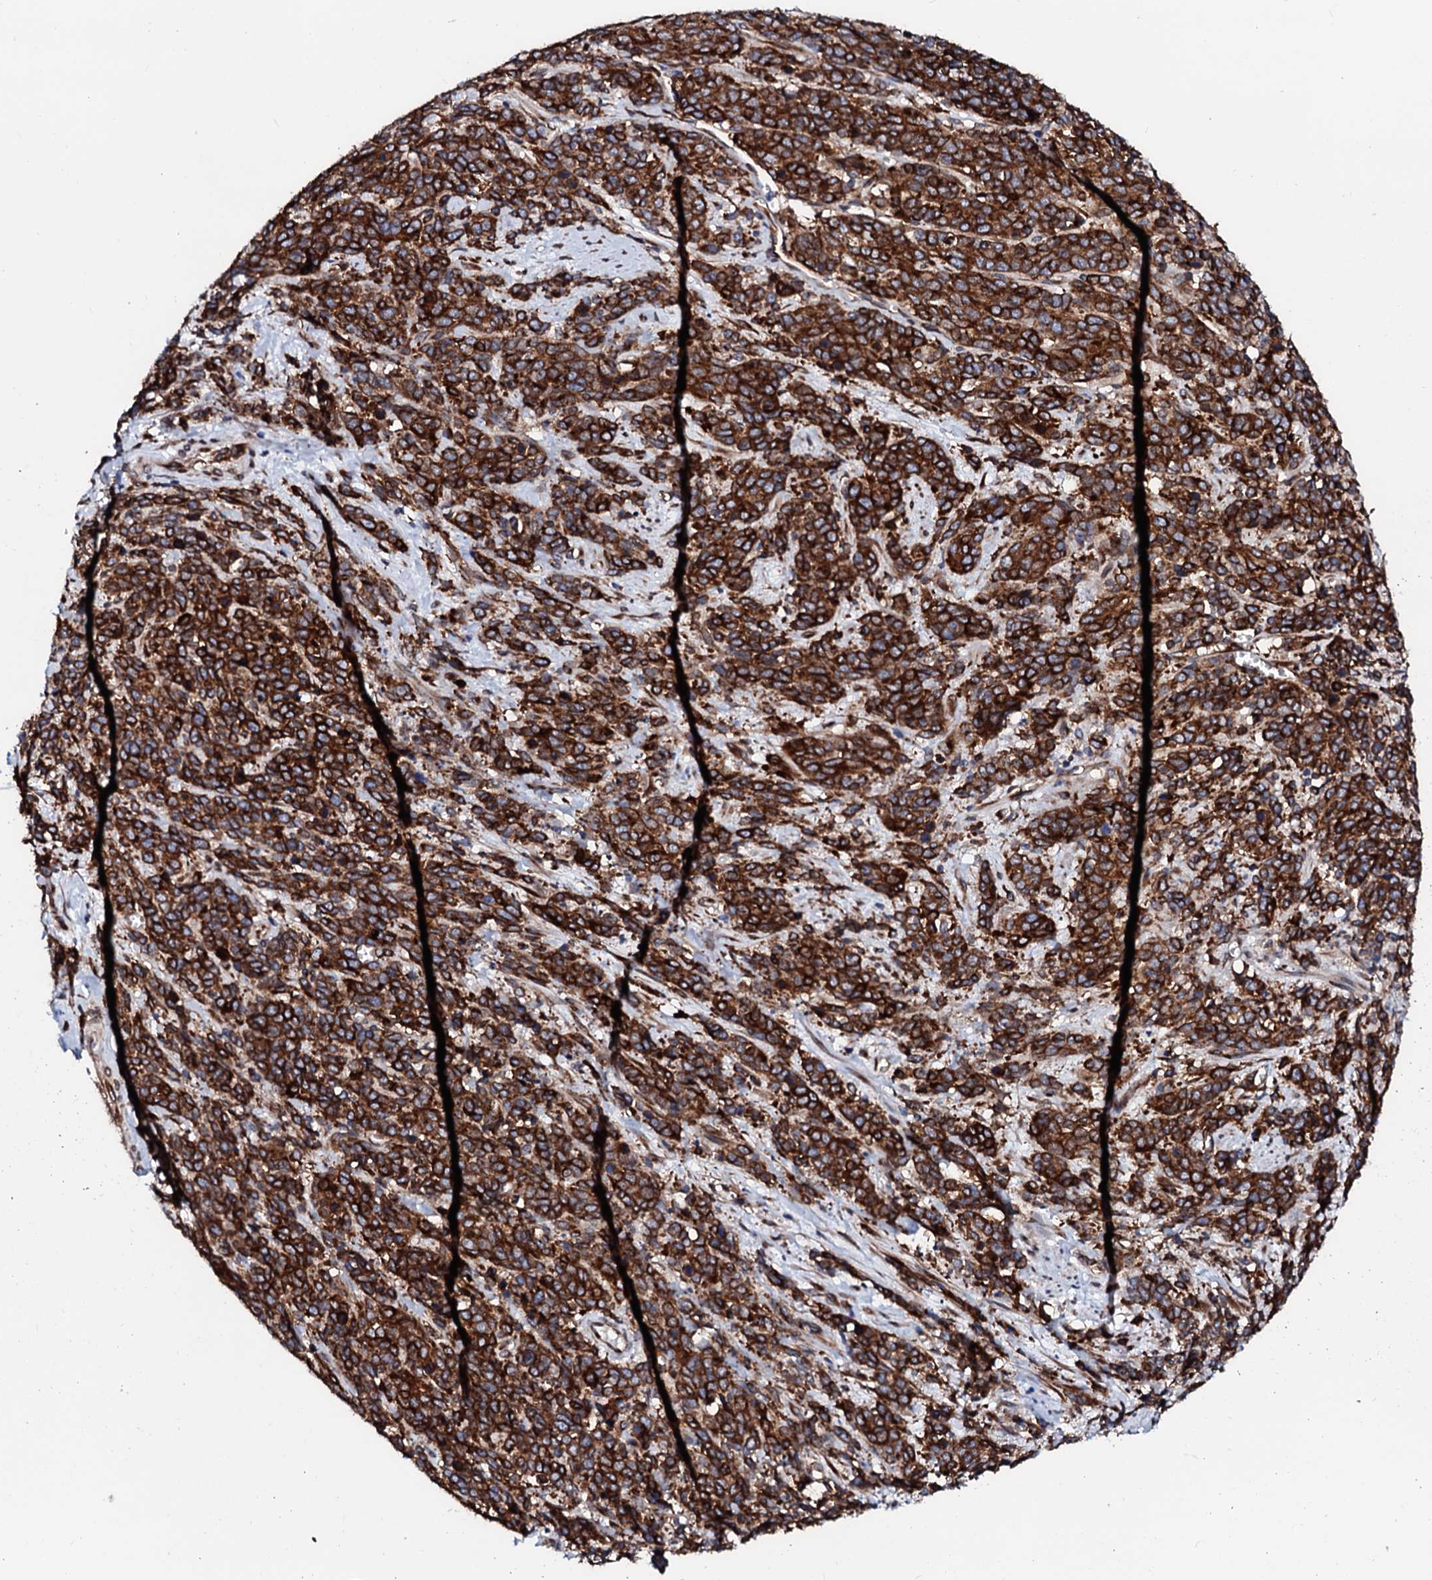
{"staining": {"intensity": "strong", "quantity": ">75%", "location": "cytoplasmic/membranous"}, "tissue": "cervical cancer", "cell_type": "Tumor cells", "image_type": "cancer", "snomed": [{"axis": "morphology", "description": "Squamous cell carcinoma, NOS"}, {"axis": "topography", "description": "Cervix"}], "caption": "Brown immunohistochemical staining in cervical cancer (squamous cell carcinoma) demonstrates strong cytoplasmic/membranous expression in approximately >75% of tumor cells.", "gene": "TMCO3", "patient": {"sex": "female", "age": 60}}